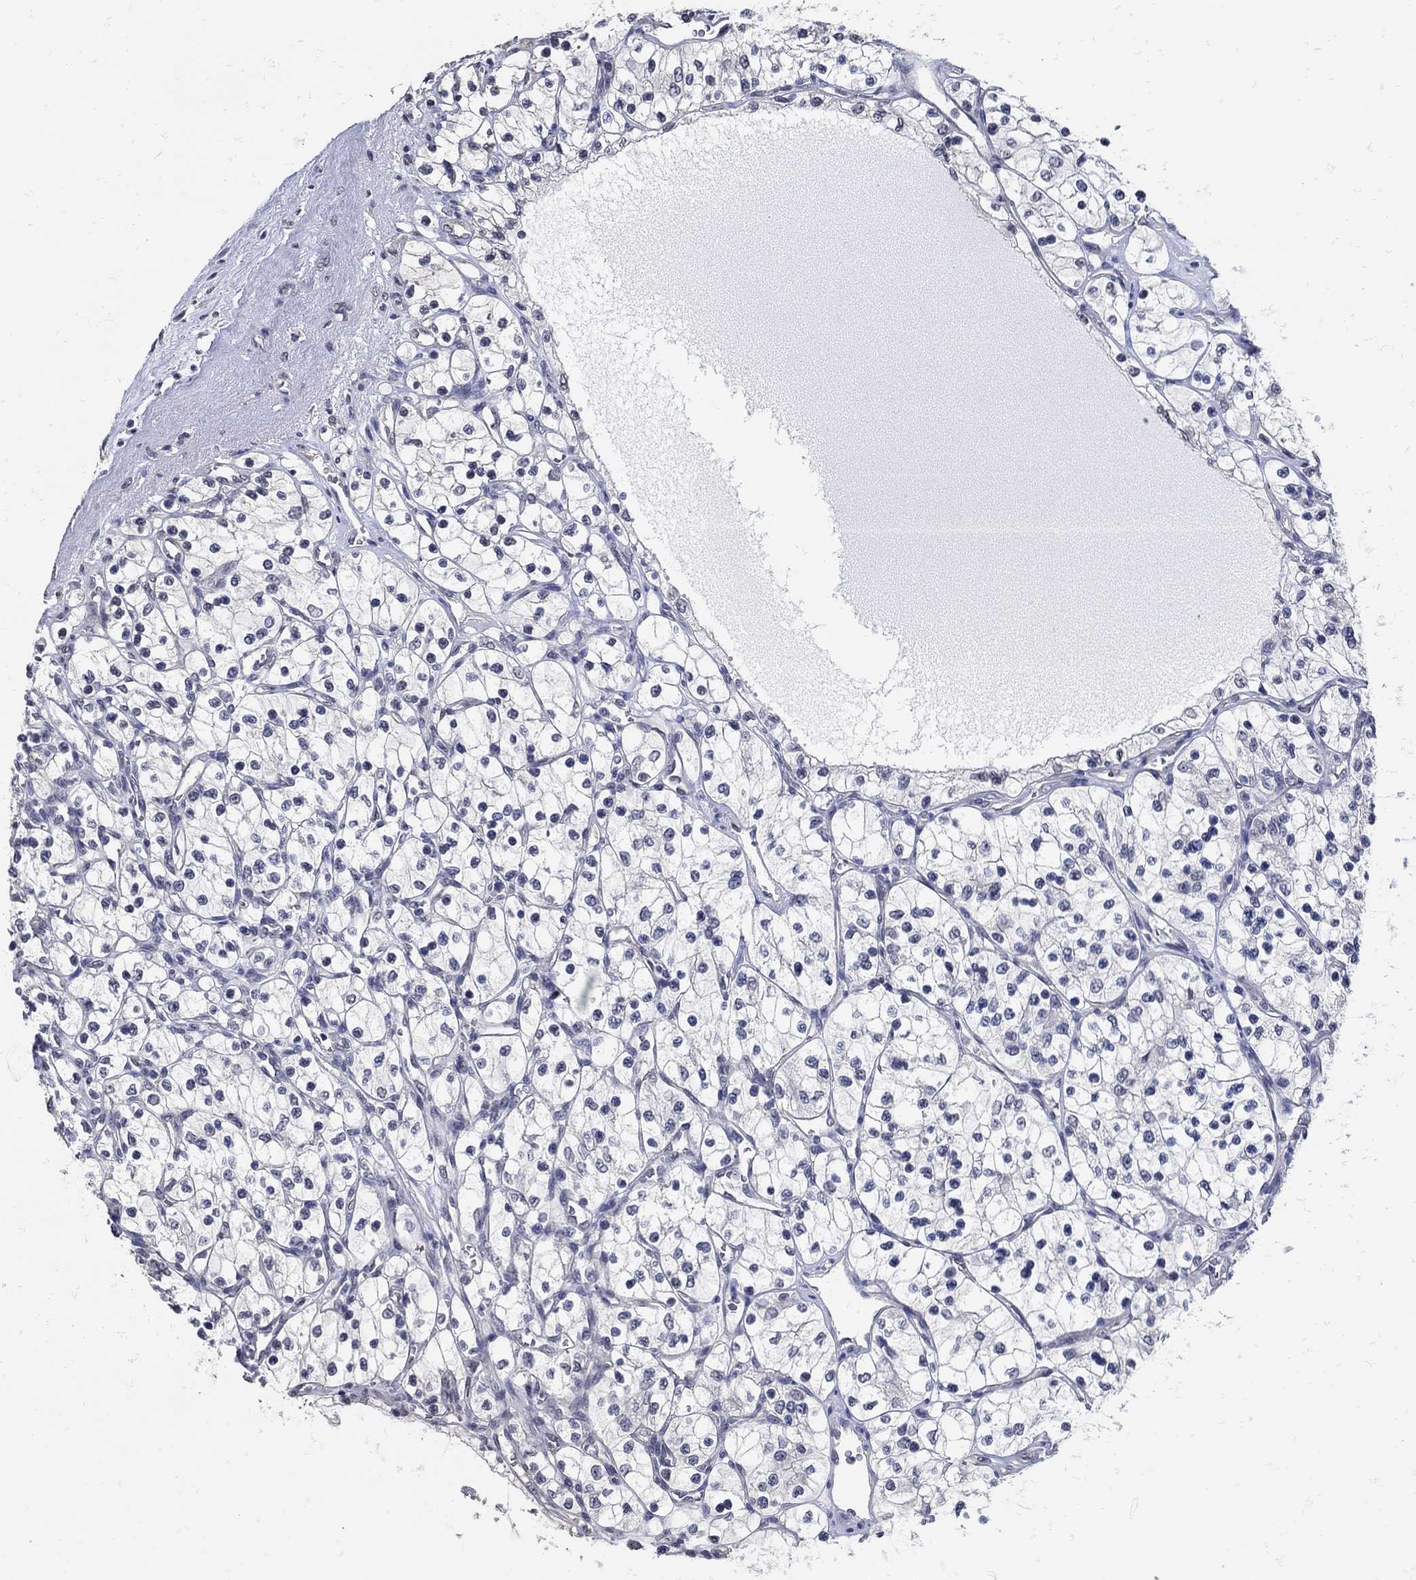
{"staining": {"intensity": "negative", "quantity": "none", "location": "none"}, "tissue": "renal cancer", "cell_type": "Tumor cells", "image_type": "cancer", "snomed": [{"axis": "morphology", "description": "Adenocarcinoma, NOS"}, {"axis": "topography", "description": "Kidney"}], "caption": "Renal cancer was stained to show a protein in brown. There is no significant staining in tumor cells.", "gene": "KCNN3", "patient": {"sex": "female", "age": 69}}